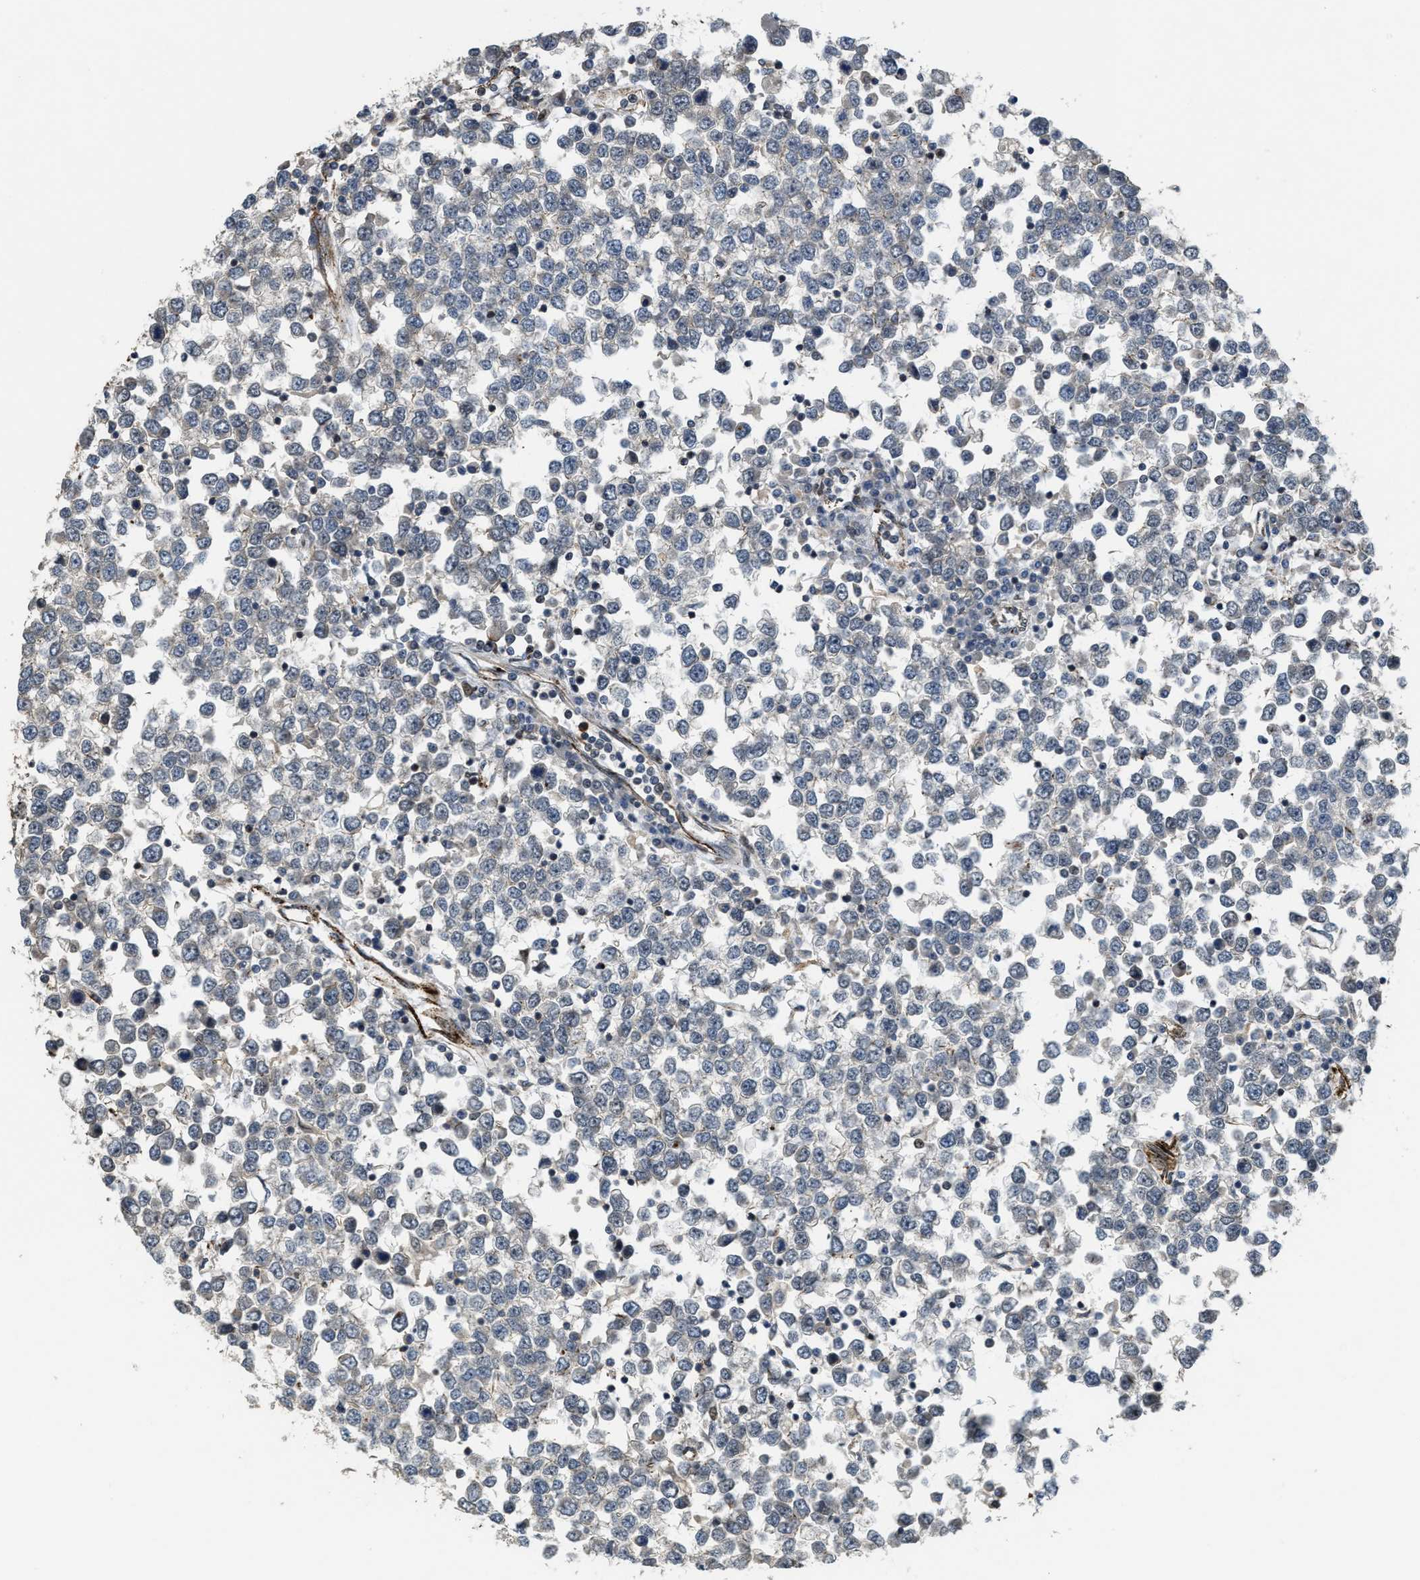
{"staining": {"intensity": "negative", "quantity": "none", "location": "none"}, "tissue": "testis cancer", "cell_type": "Tumor cells", "image_type": "cancer", "snomed": [{"axis": "morphology", "description": "Seminoma, NOS"}, {"axis": "topography", "description": "Testis"}], "caption": "Immunohistochemistry (IHC) histopathology image of neoplastic tissue: human testis cancer (seminoma) stained with DAB demonstrates no significant protein staining in tumor cells.", "gene": "DPF2", "patient": {"sex": "male", "age": 65}}